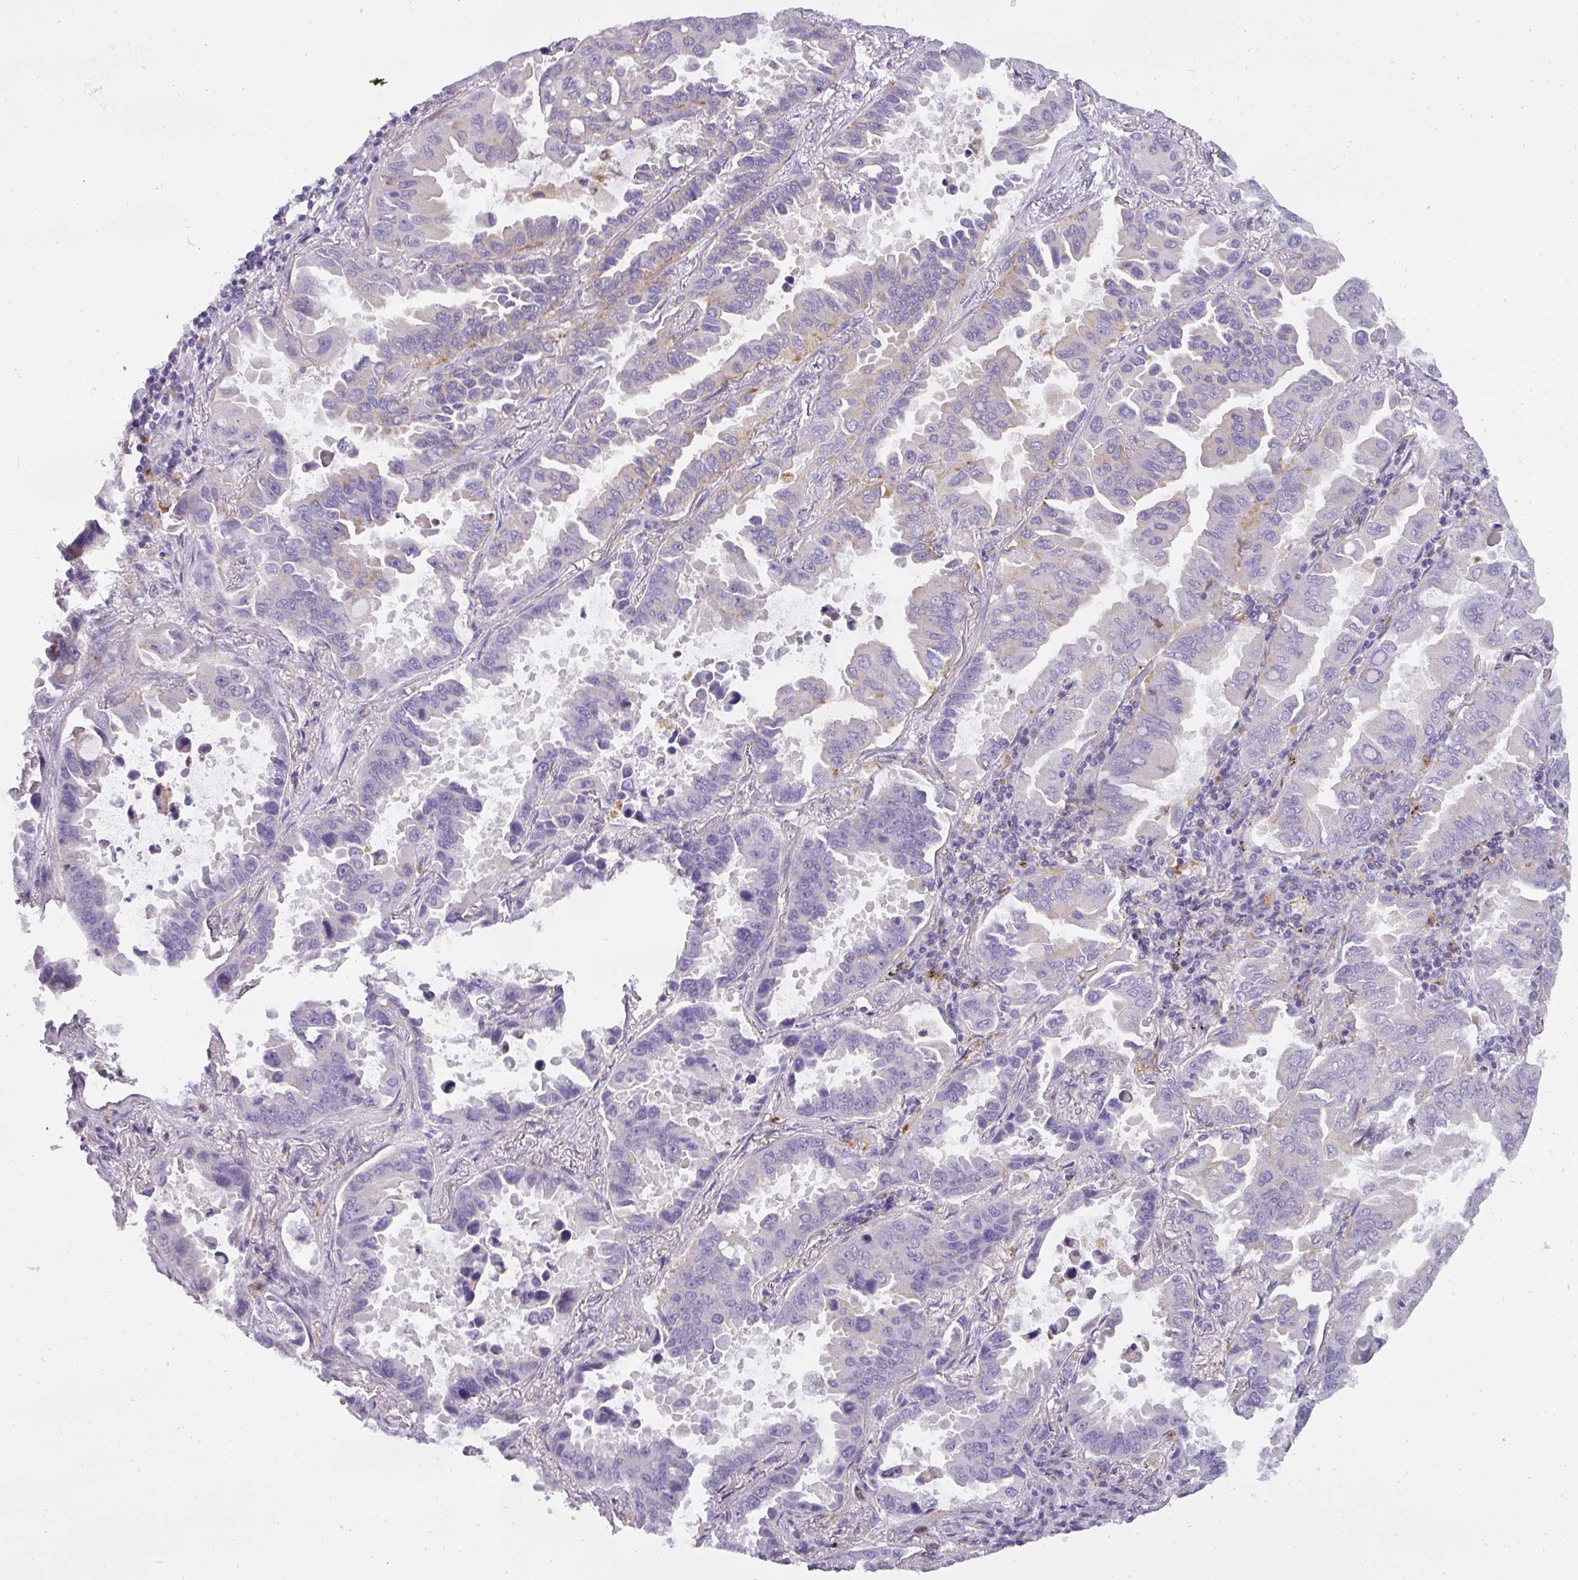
{"staining": {"intensity": "weak", "quantity": "<25%", "location": "cytoplasmic/membranous"}, "tissue": "lung cancer", "cell_type": "Tumor cells", "image_type": "cancer", "snomed": [{"axis": "morphology", "description": "Adenocarcinoma, NOS"}, {"axis": "topography", "description": "Lung"}], "caption": "A photomicrograph of human adenocarcinoma (lung) is negative for staining in tumor cells. The staining is performed using DAB brown chromogen with nuclei counter-stained in using hematoxylin.", "gene": "ATP6V1D", "patient": {"sex": "male", "age": 64}}